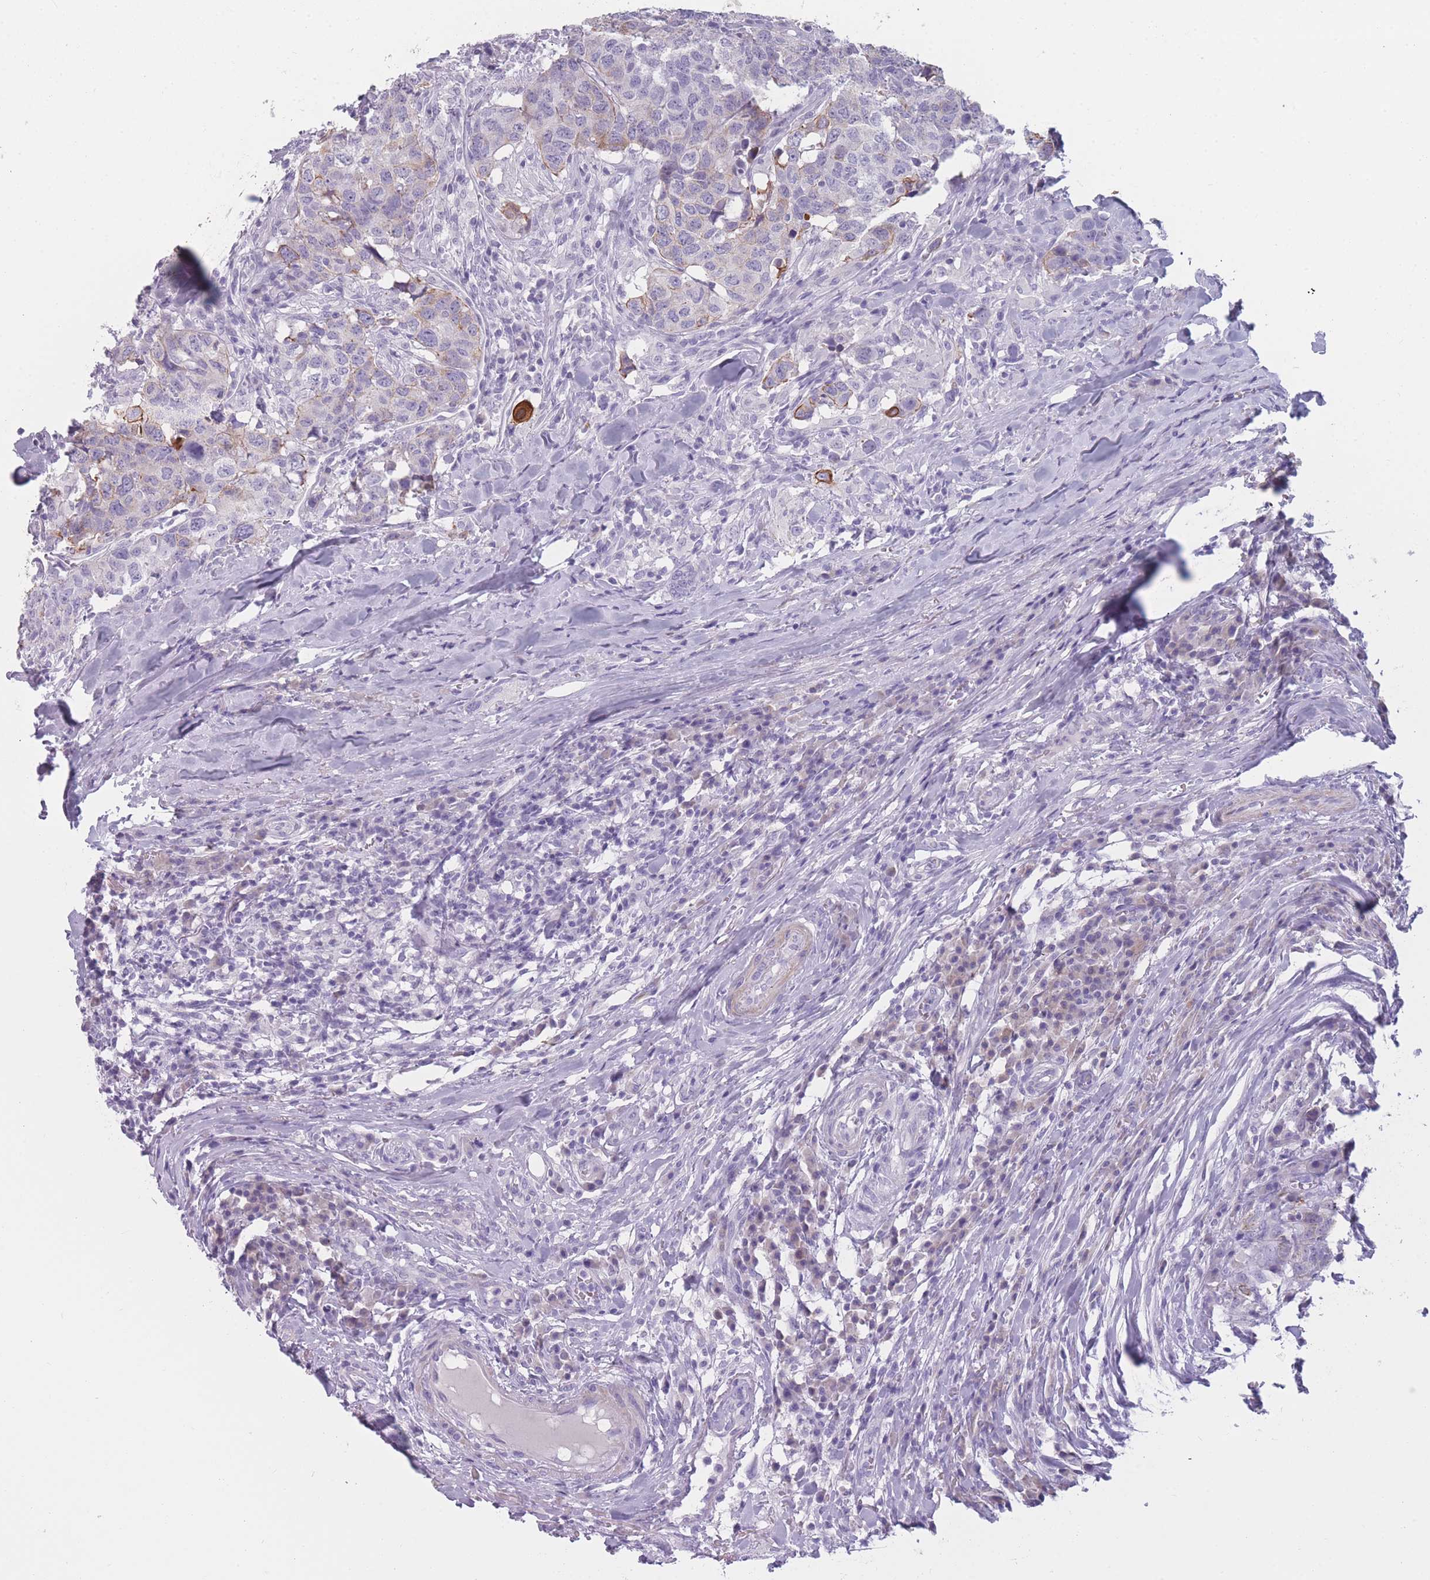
{"staining": {"intensity": "strong", "quantity": "<25%", "location": "cytoplasmic/membranous"}, "tissue": "head and neck cancer", "cell_type": "Tumor cells", "image_type": "cancer", "snomed": [{"axis": "morphology", "description": "Normal tissue, NOS"}, {"axis": "morphology", "description": "Squamous cell carcinoma, NOS"}, {"axis": "topography", "description": "Skeletal muscle"}, {"axis": "topography", "description": "Vascular tissue"}, {"axis": "topography", "description": "Peripheral nerve tissue"}, {"axis": "topography", "description": "Head-Neck"}], "caption": "Squamous cell carcinoma (head and neck) stained for a protein (brown) reveals strong cytoplasmic/membranous positive expression in about <25% of tumor cells.", "gene": "PPFIA3", "patient": {"sex": "male", "age": 66}}